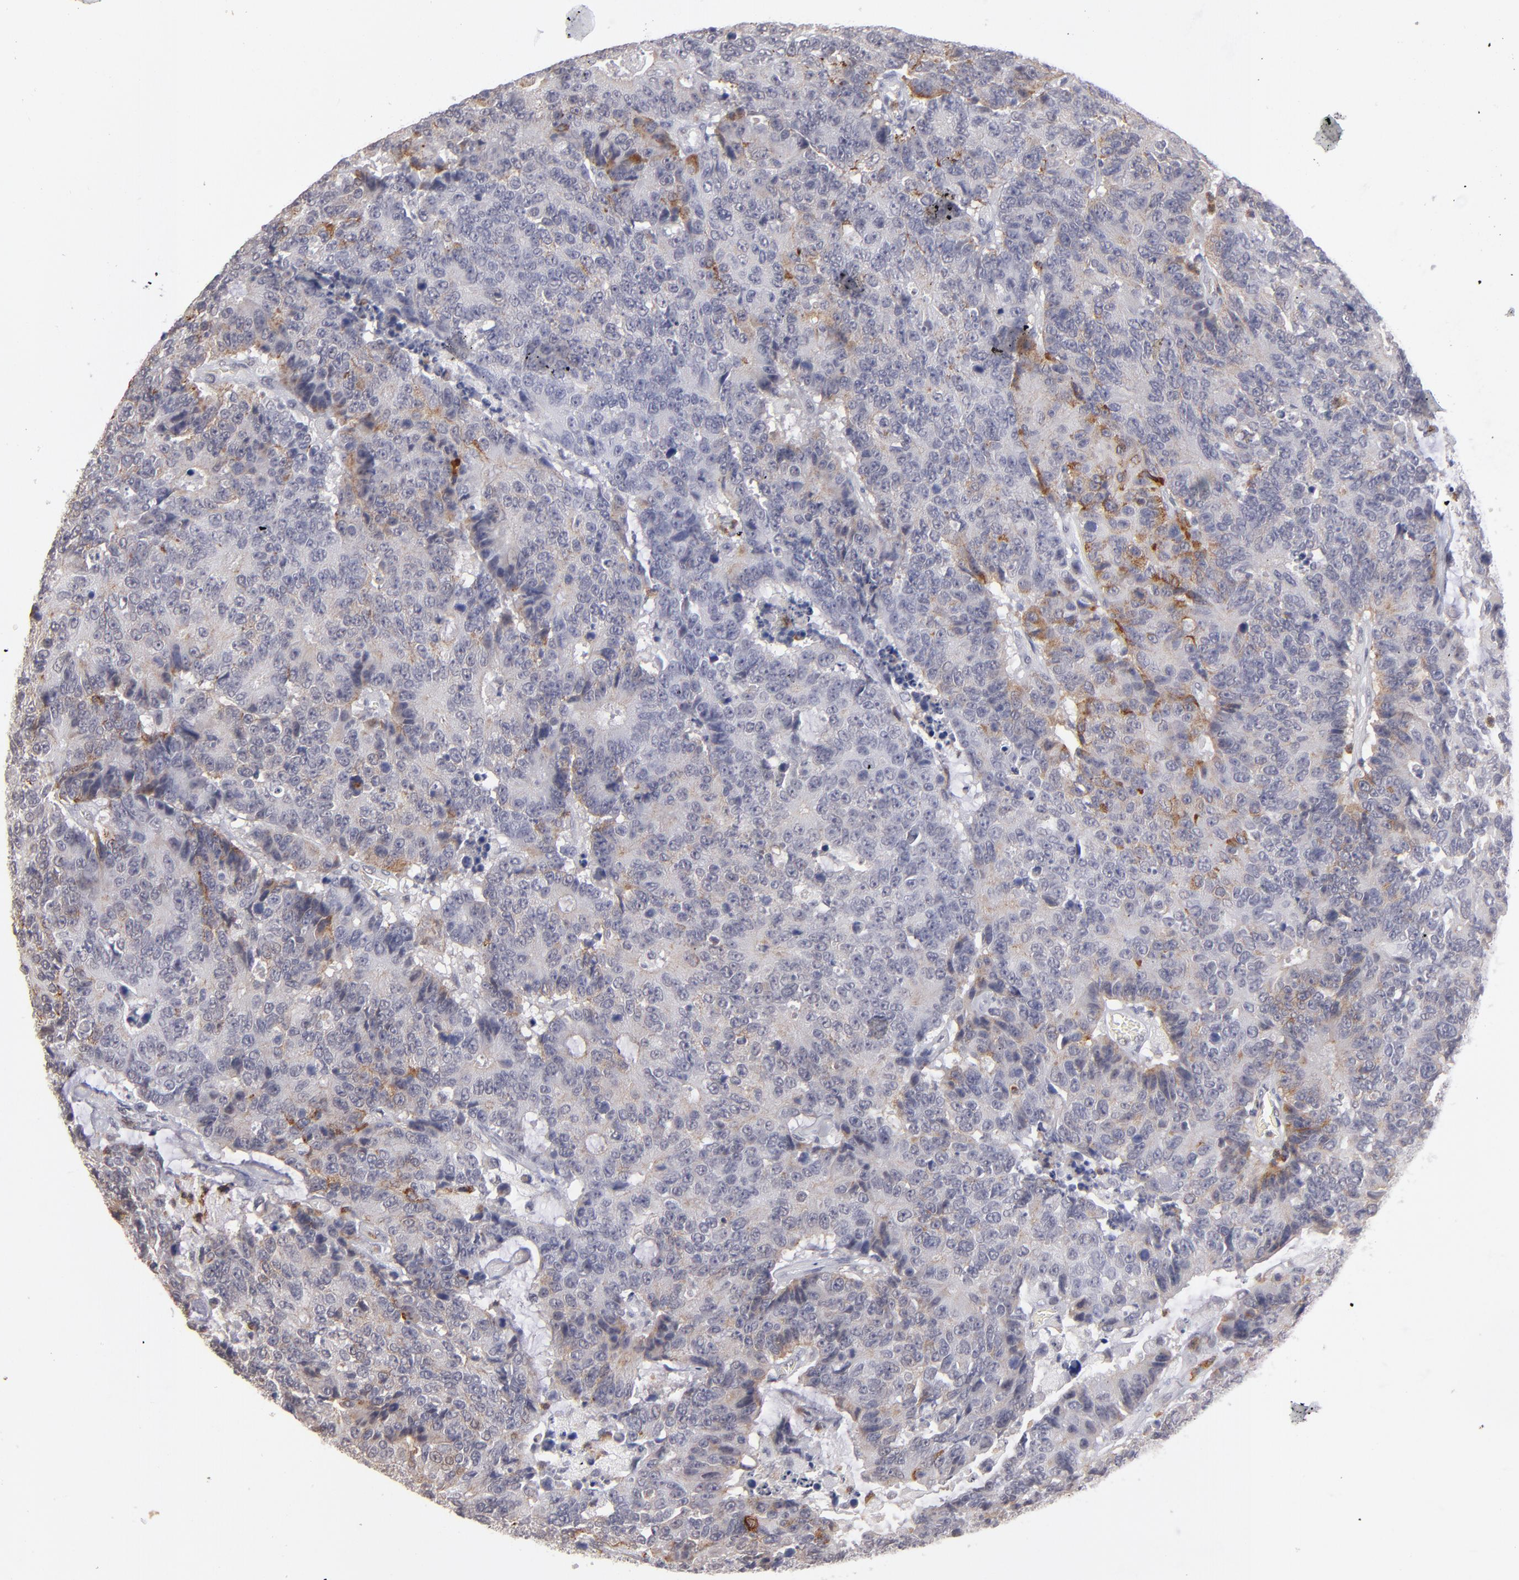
{"staining": {"intensity": "moderate", "quantity": "<25%", "location": "cytoplasmic/membranous"}, "tissue": "colorectal cancer", "cell_type": "Tumor cells", "image_type": "cancer", "snomed": [{"axis": "morphology", "description": "Adenocarcinoma, NOS"}, {"axis": "topography", "description": "Colon"}], "caption": "A micrograph showing moderate cytoplasmic/membranous positivity in approximately <25% of tumor cells in colorectal cancer, as visualized by brown immunohistochemical staining.", "gene": "MGAM", "patient": {"sex": "female", "age": 86}}